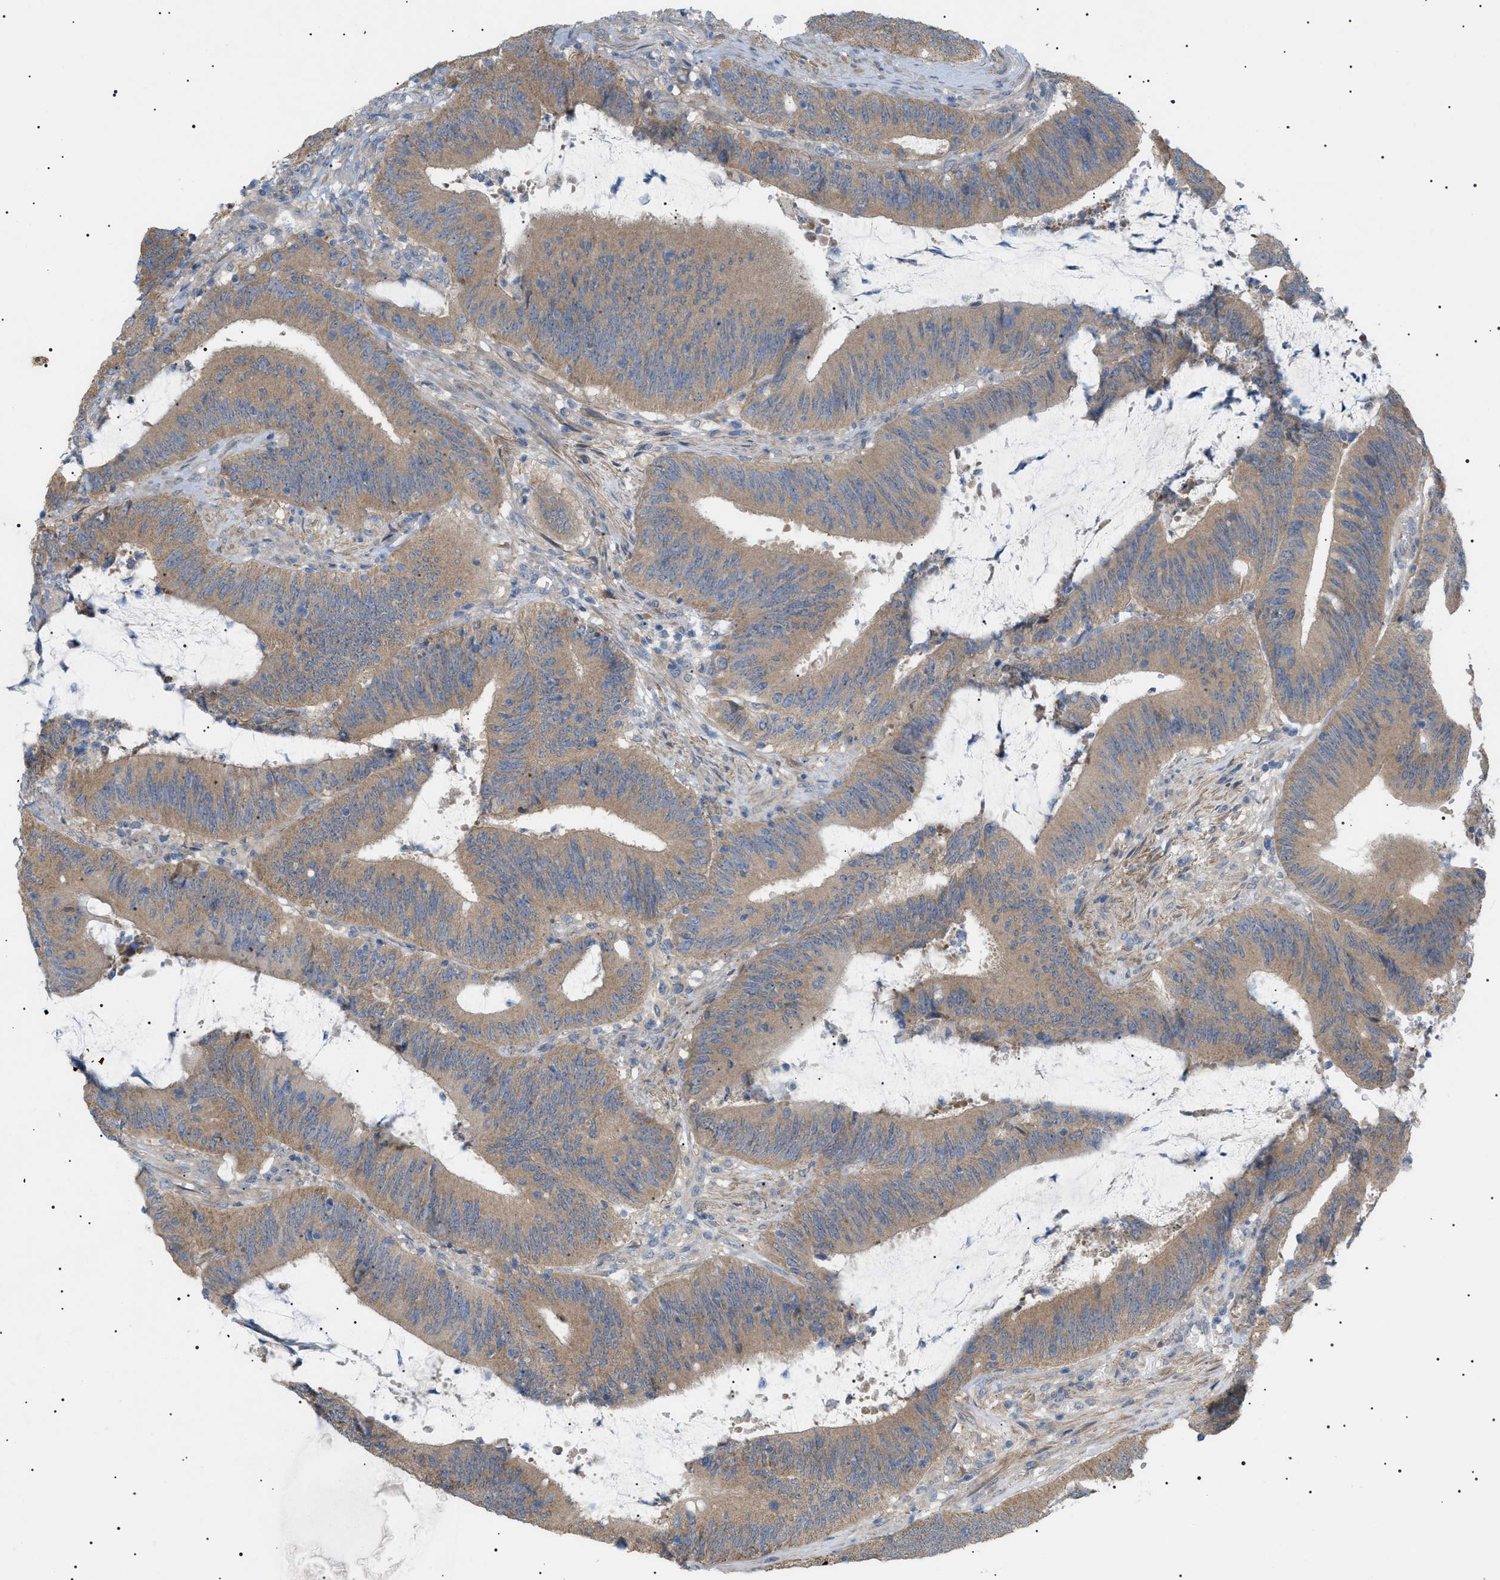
{"staining": {"intensity": "moderate", "quantity": ">75%", "location": "cytoplasmic/membranous"}, "tissue": "colorectal cancer", "cell_type": "Tumor cells", "image_type": "cancer", "snomed": [{"axis": "morphology", "description": "Normal tissue, NOS"}, {"axis": "morphology", "description": "Adenocarcinoma, NOS"}, {"axis": "topography", "description": "Rectum"}], "caption": "Human colorectal cancer (adenocarcinoma) stained for a protein (brown) reveals moderate cytoplasmic/membranous positive expression in approximately >75% of tumor cells.", "gene": "IRS2", "patient": {"sex": "female", "age": 66}}